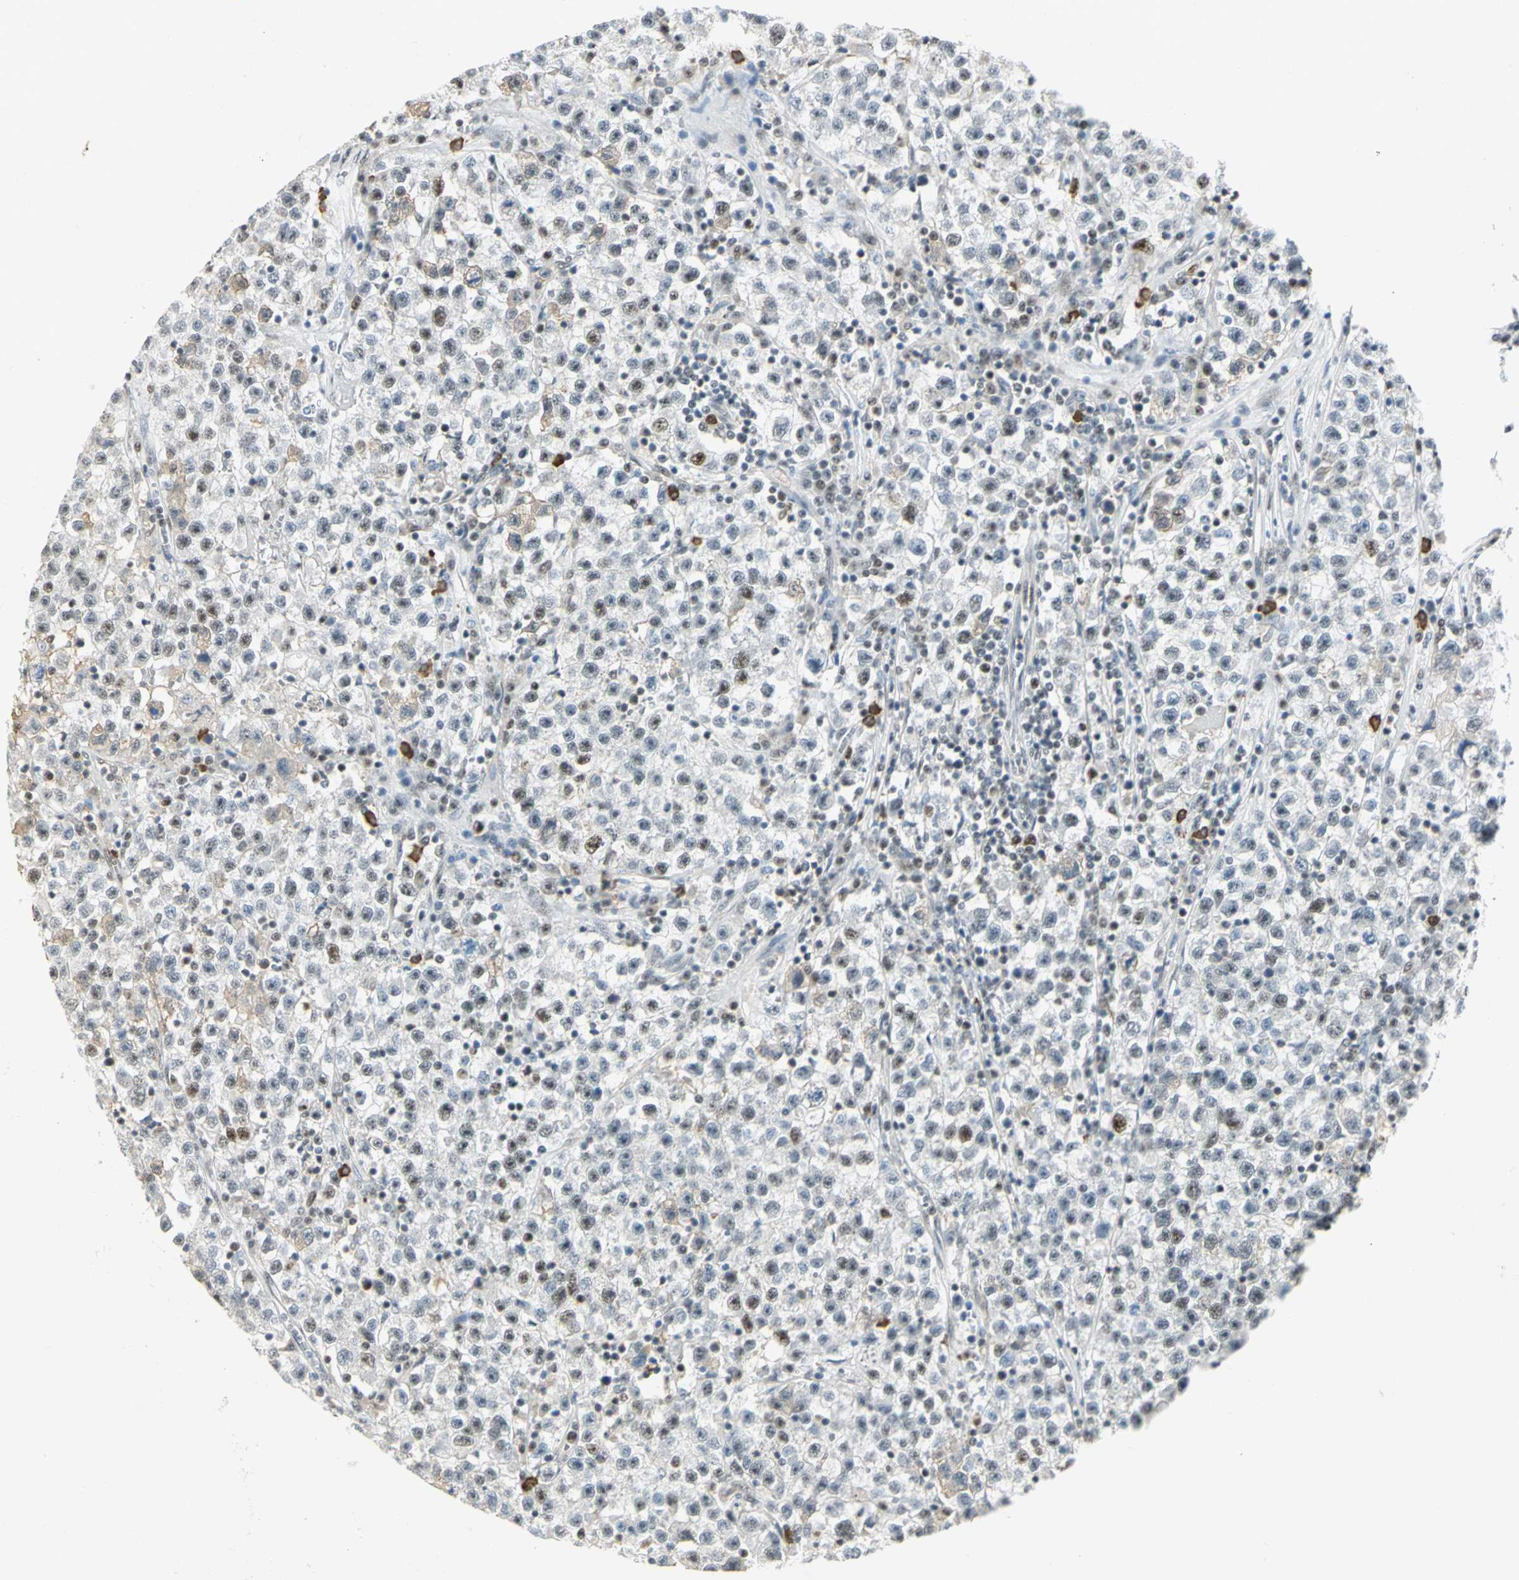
{"staining": {"intensity": "moderate", "quantity": "<25%", "location": "nuclear"}, "tissue": "testis cancer", "cell_type": "Tumor cells", "image_type": "cancer", "snomed": [{"axis": "morphology", "description": "Seminoma, NOS"}, {"axis": "topography", "description": "Testis"}], "caption": "Moderate nuclear positivity for a protein is seen in approximately <25% of tumor cells of testis cancer (seminoma) using IHC.", "gene": "CCNT1", "patient": {"sex": "male", "age": 22}}